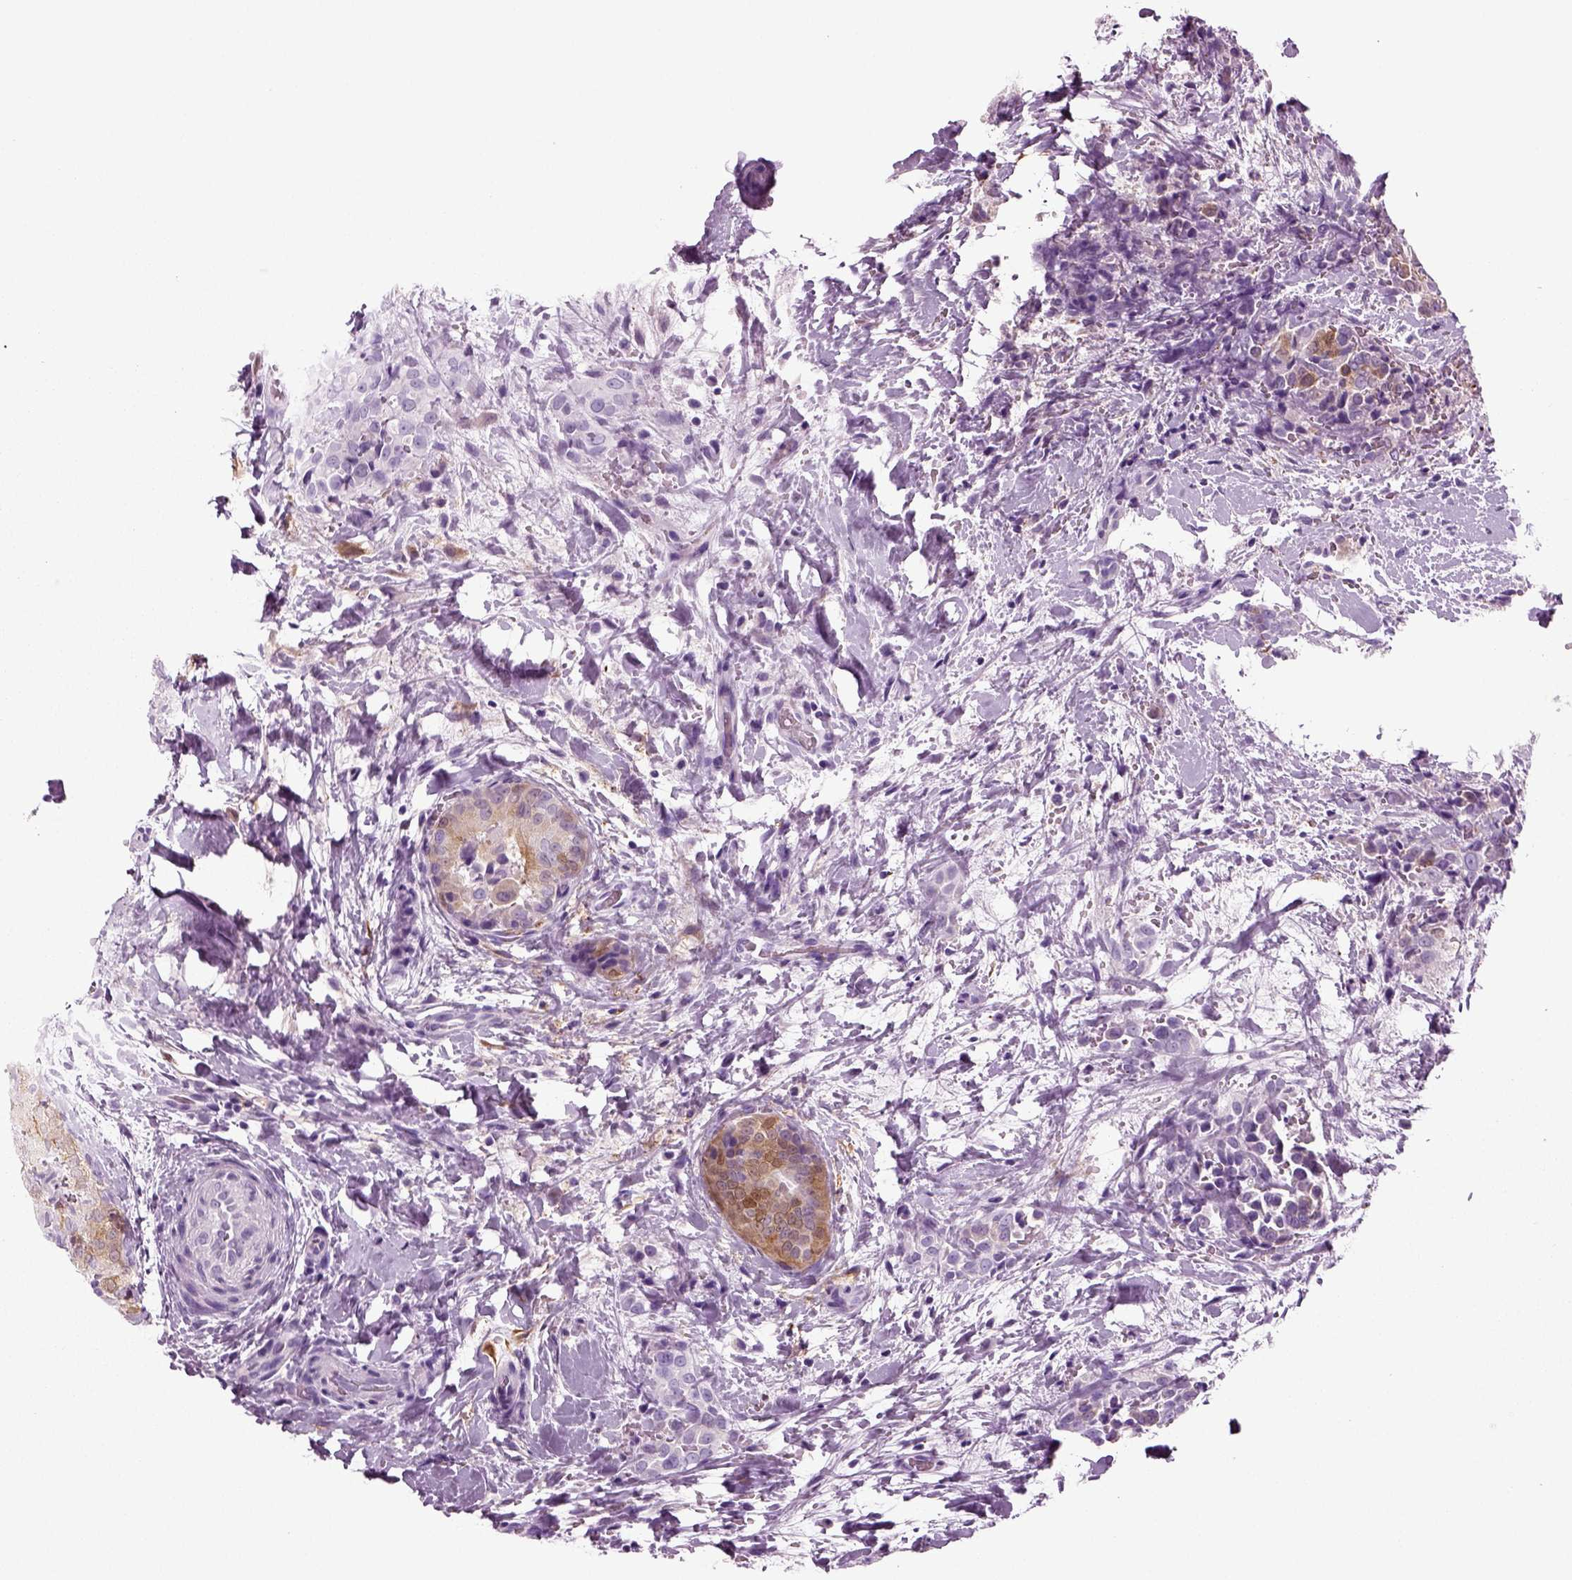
{"staining": {"intensity": "moderate", "quantity": "<25%", "location": "cytoplasmic/membranous"}, "tissue": "thyroid cancer", "cell_type": "Tumor cells", "image_type": "cancer", "snomed": [{"axis": "morphology", "description": "Papillary adenocarcinoma, NOS"}, {"axis": "topography", "description": "Thyroid gland"}], "caption": "Thyroid papillary adenocarcinoma tissue demonstrates moderate cytoplasmic/membranous positivity in approximately <25% of tumor cells (Stains: DAB (3,3'-diaminobenzidine) in brown, nuclei in blue, Microscopy: brightfield microscopy at high magnification).", "gene": "CRABP1", "patient": {"sex": "male", "age": 61}}